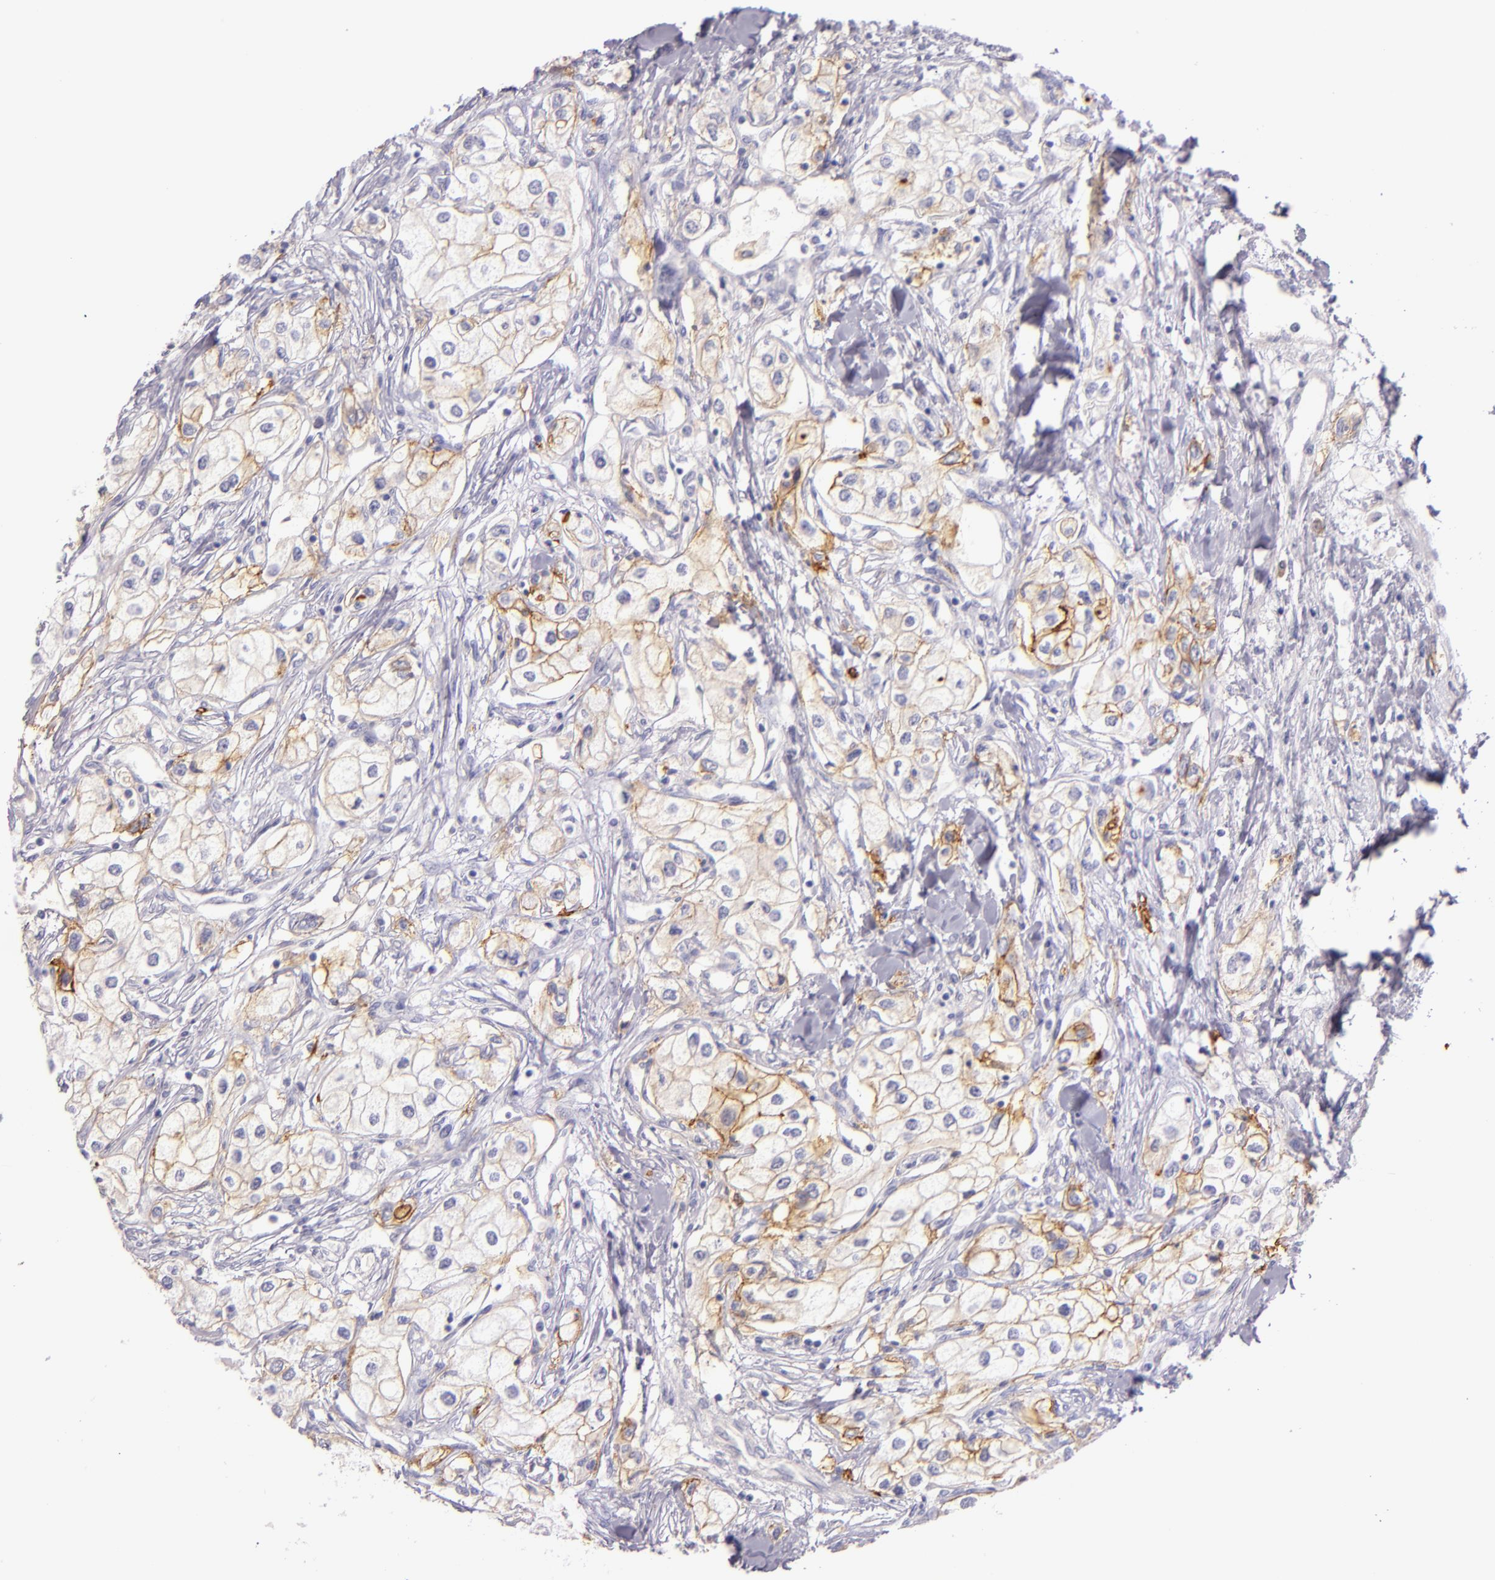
{"staining": {"intensity": "weak", "quantity": "<25%", "location": "cytoplasmic/membranous"}, "tissue": "renal cancer", "cell_type": "Tumor cells", "image_type": "cancer", "snomed": [{"axis": "morphology", "description": "Adenocarcinoma, NOS"}, {"axis": "topography", "description": "Kidney"}], "caption": "High power microscopy image of an IHC histopathology image of renal cancer (adenocarcinoma), revealing no significant positivity in tumor cells.", "gene": "ICAM1", "patient": {"sex": "male", "age": 57}}